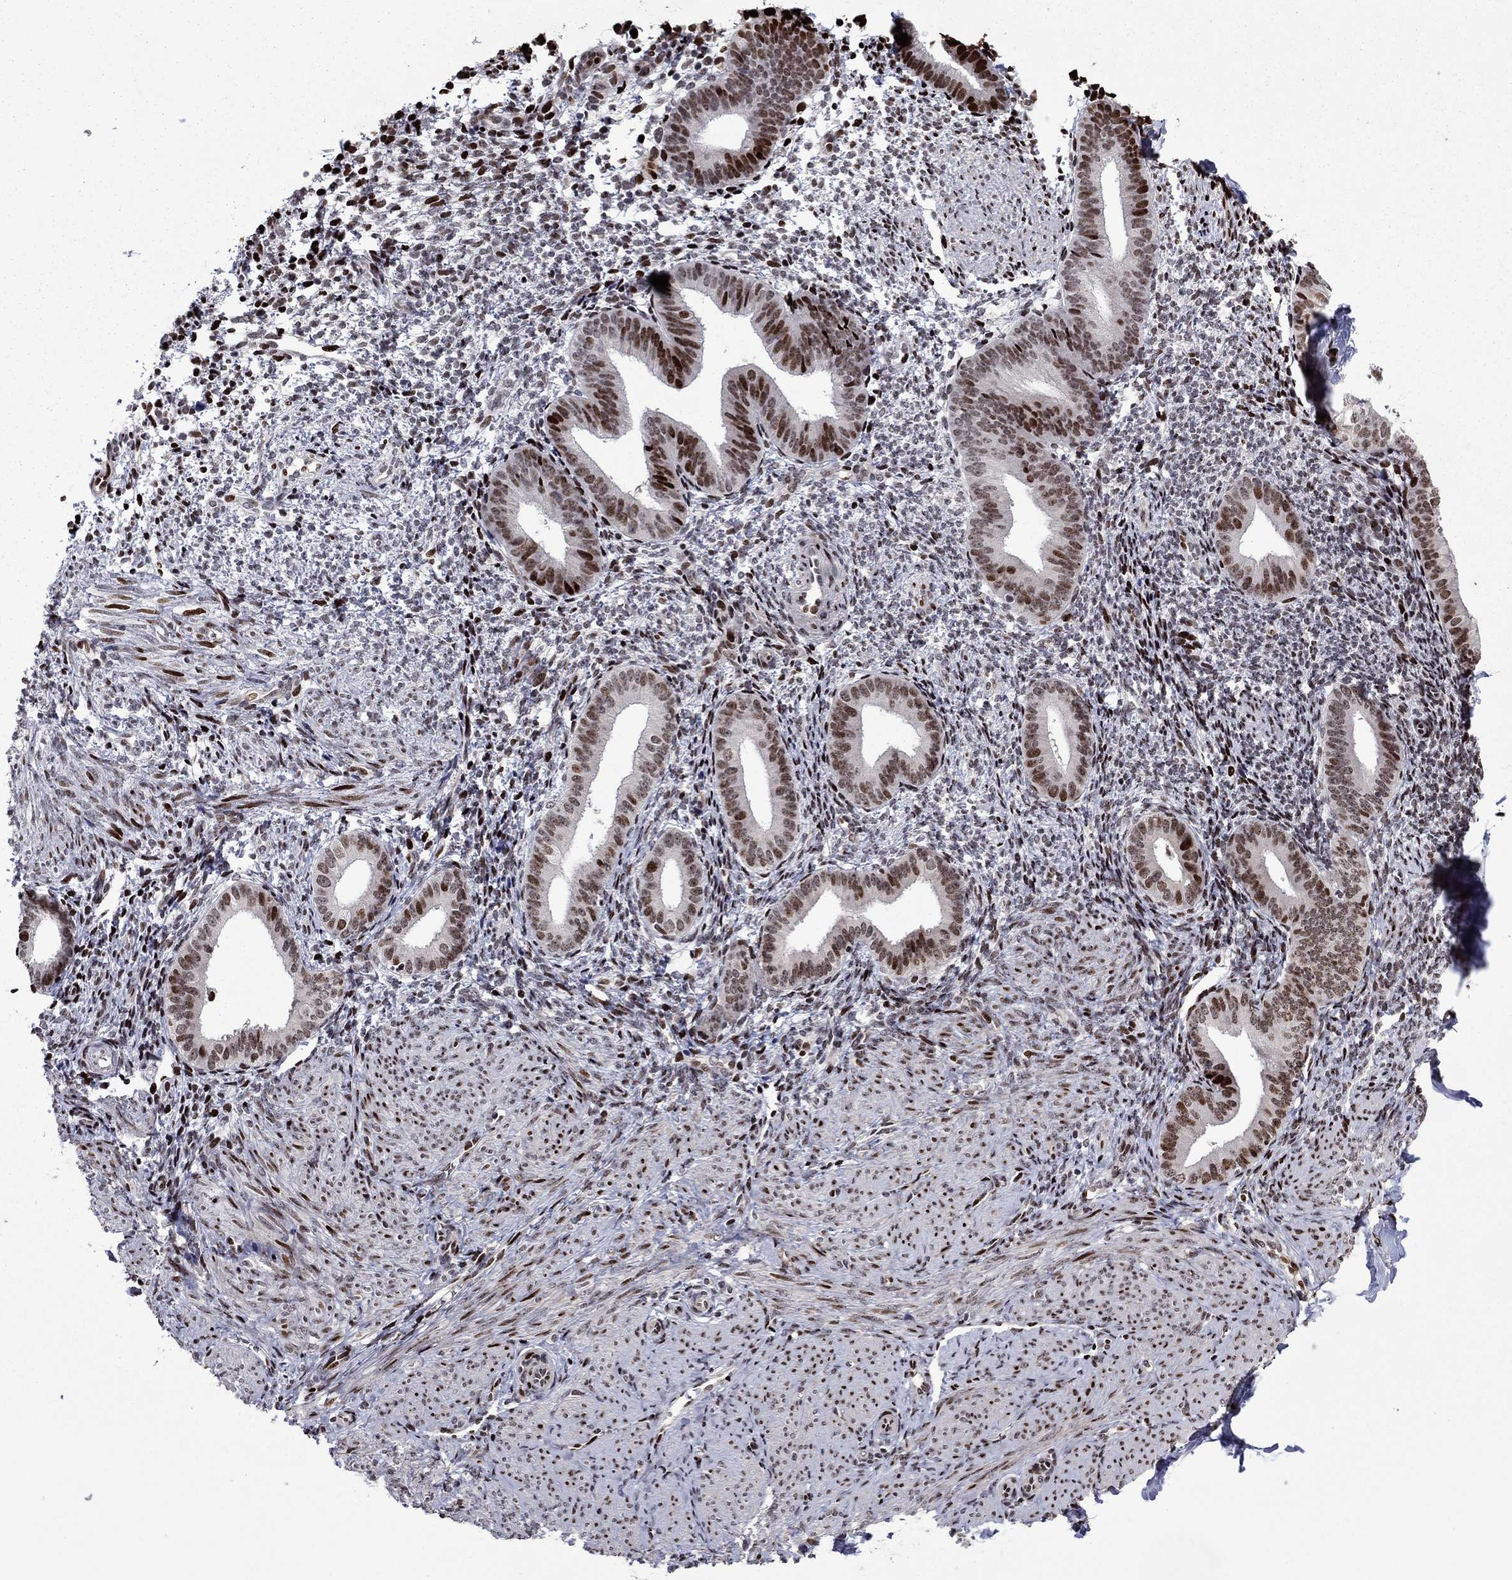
{"staining": {"intensity": "strong", "quantity": "25%-75%", "location": "nuclear"}, "tissue": "endometrium", "cell_type": "Cells in endometrial stroma", "image_type": "normal", "snomed": [{"axis": "morphology", "description": "Normal tissue, NOS"}, {"axis": "topography", "description": "Endometrium"}], "caption": "Human endometrium stained with a brown dye shows strong nuclear positive positivity in about 25%-75% of cells in endometrial stroma.", "gene": "LIMK1", "patient": {"sex": "female", "age": 47}}